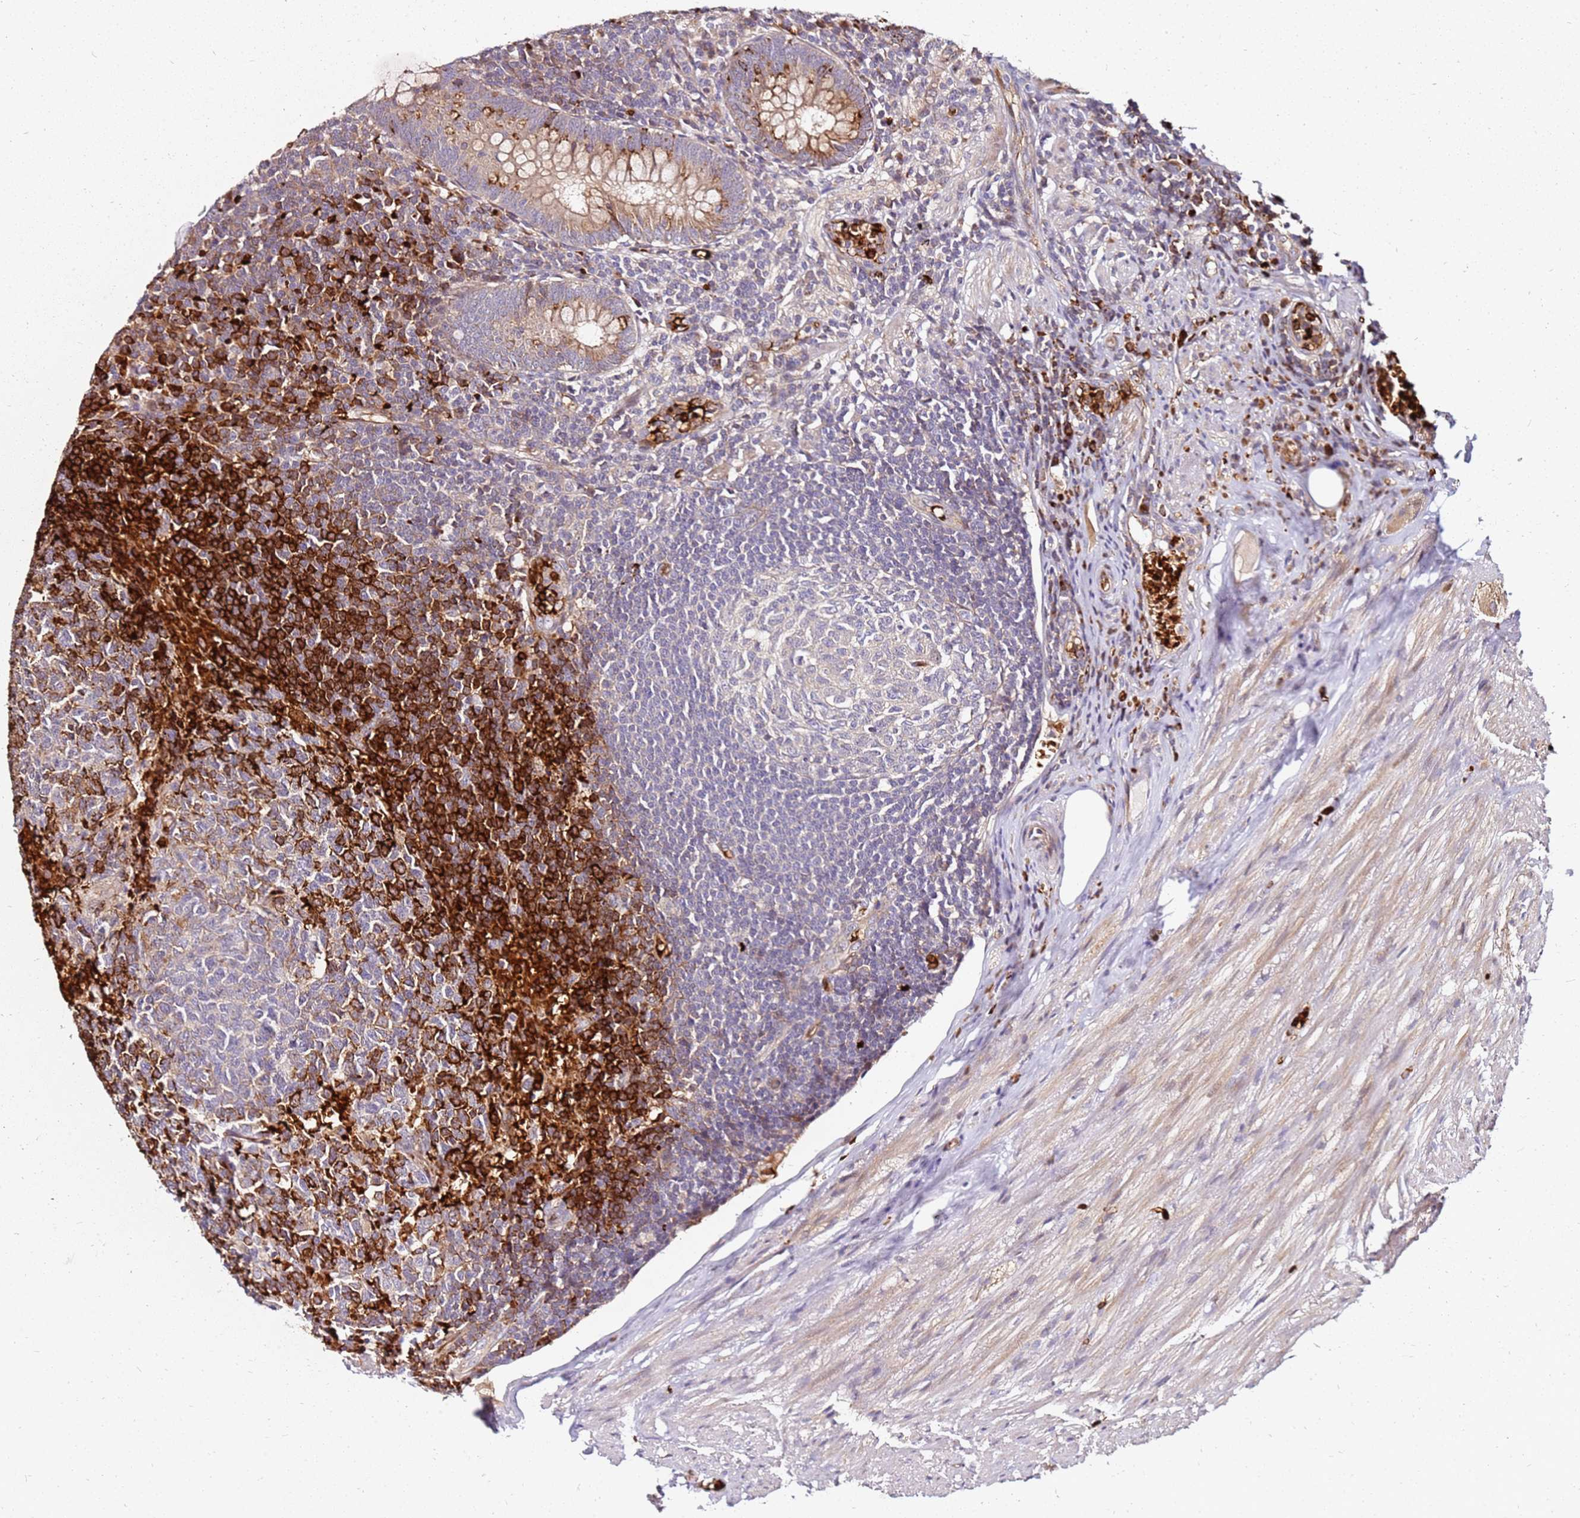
{"staining": {"intensity": "weak", "quantity": ">75%", "location": "cytoplasmic/membranous"}, "tissue": "appendix", "cell_type": "Glandular cells", "image_type": "normal", "snomed": [{"axis": "morphology", "description": "Normal tissue, NOS"}, {"axis": "topography", "description": "Appendix"}], "caption": "Immunohistochemical staining of benign human appendix exhibits weak cytoplasmic/membranous protein positivity in about >75% of glandular cells.", "gene": "RNF11", "patient": {"sex": "male", "age": 83}}